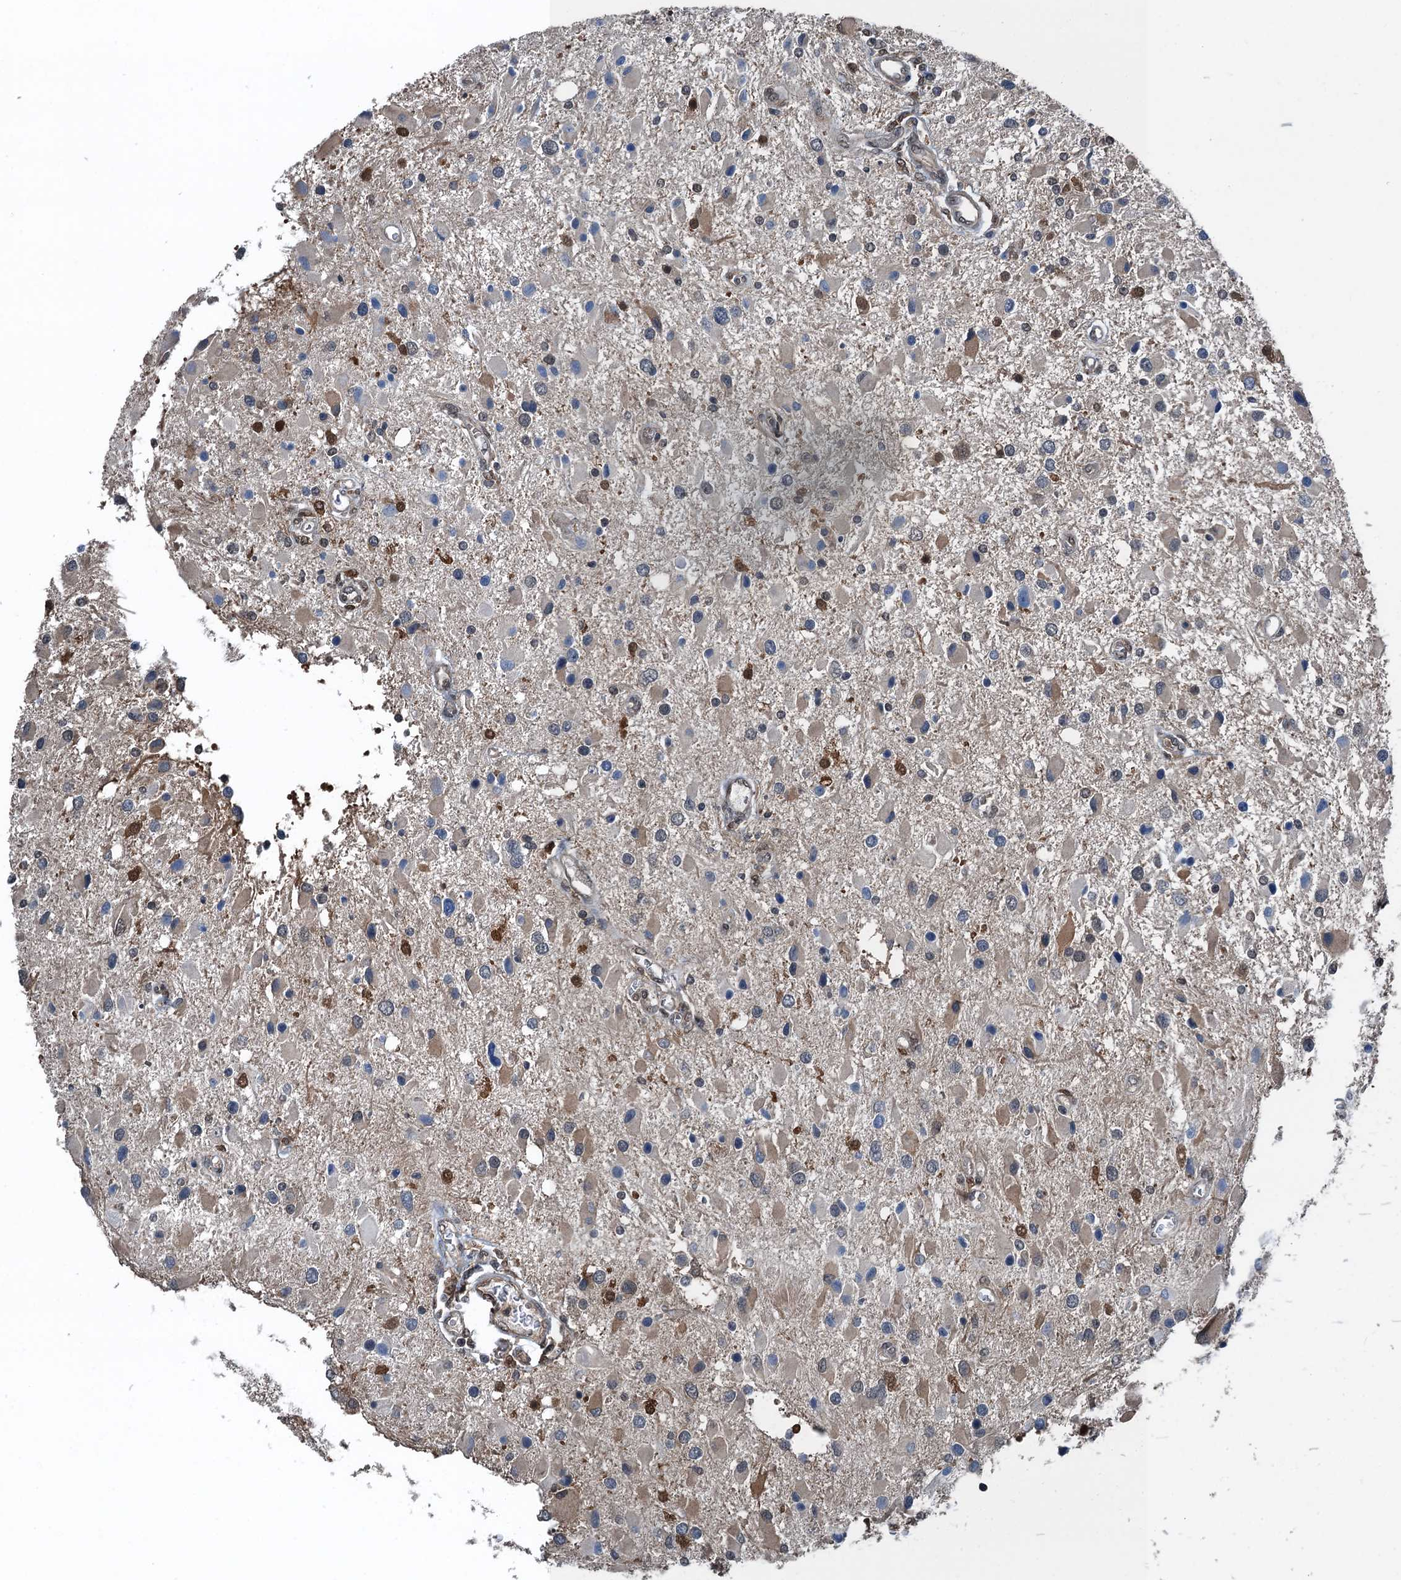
{"staining": {"intensity": "moderate", "quantity": "<25%", "location": "cytoplasmic/membranous"}, "tissue": "glioma", "cell_type": "Tumor cells", "image_type": "cancer", "snomed": [{"axis": "morphology", "description": "Glioma, malignant, High grade"}, {"axis": "topography", "description": "Brain"}], "caption": "The micrograph shows staining of malignant glioma (high-grade), revealing moderate cytoplasmic/membranous protein staining (brown color) within tumor cells.", "gene": "RNH1", "patient": {"sex": "male", "age": 53}}